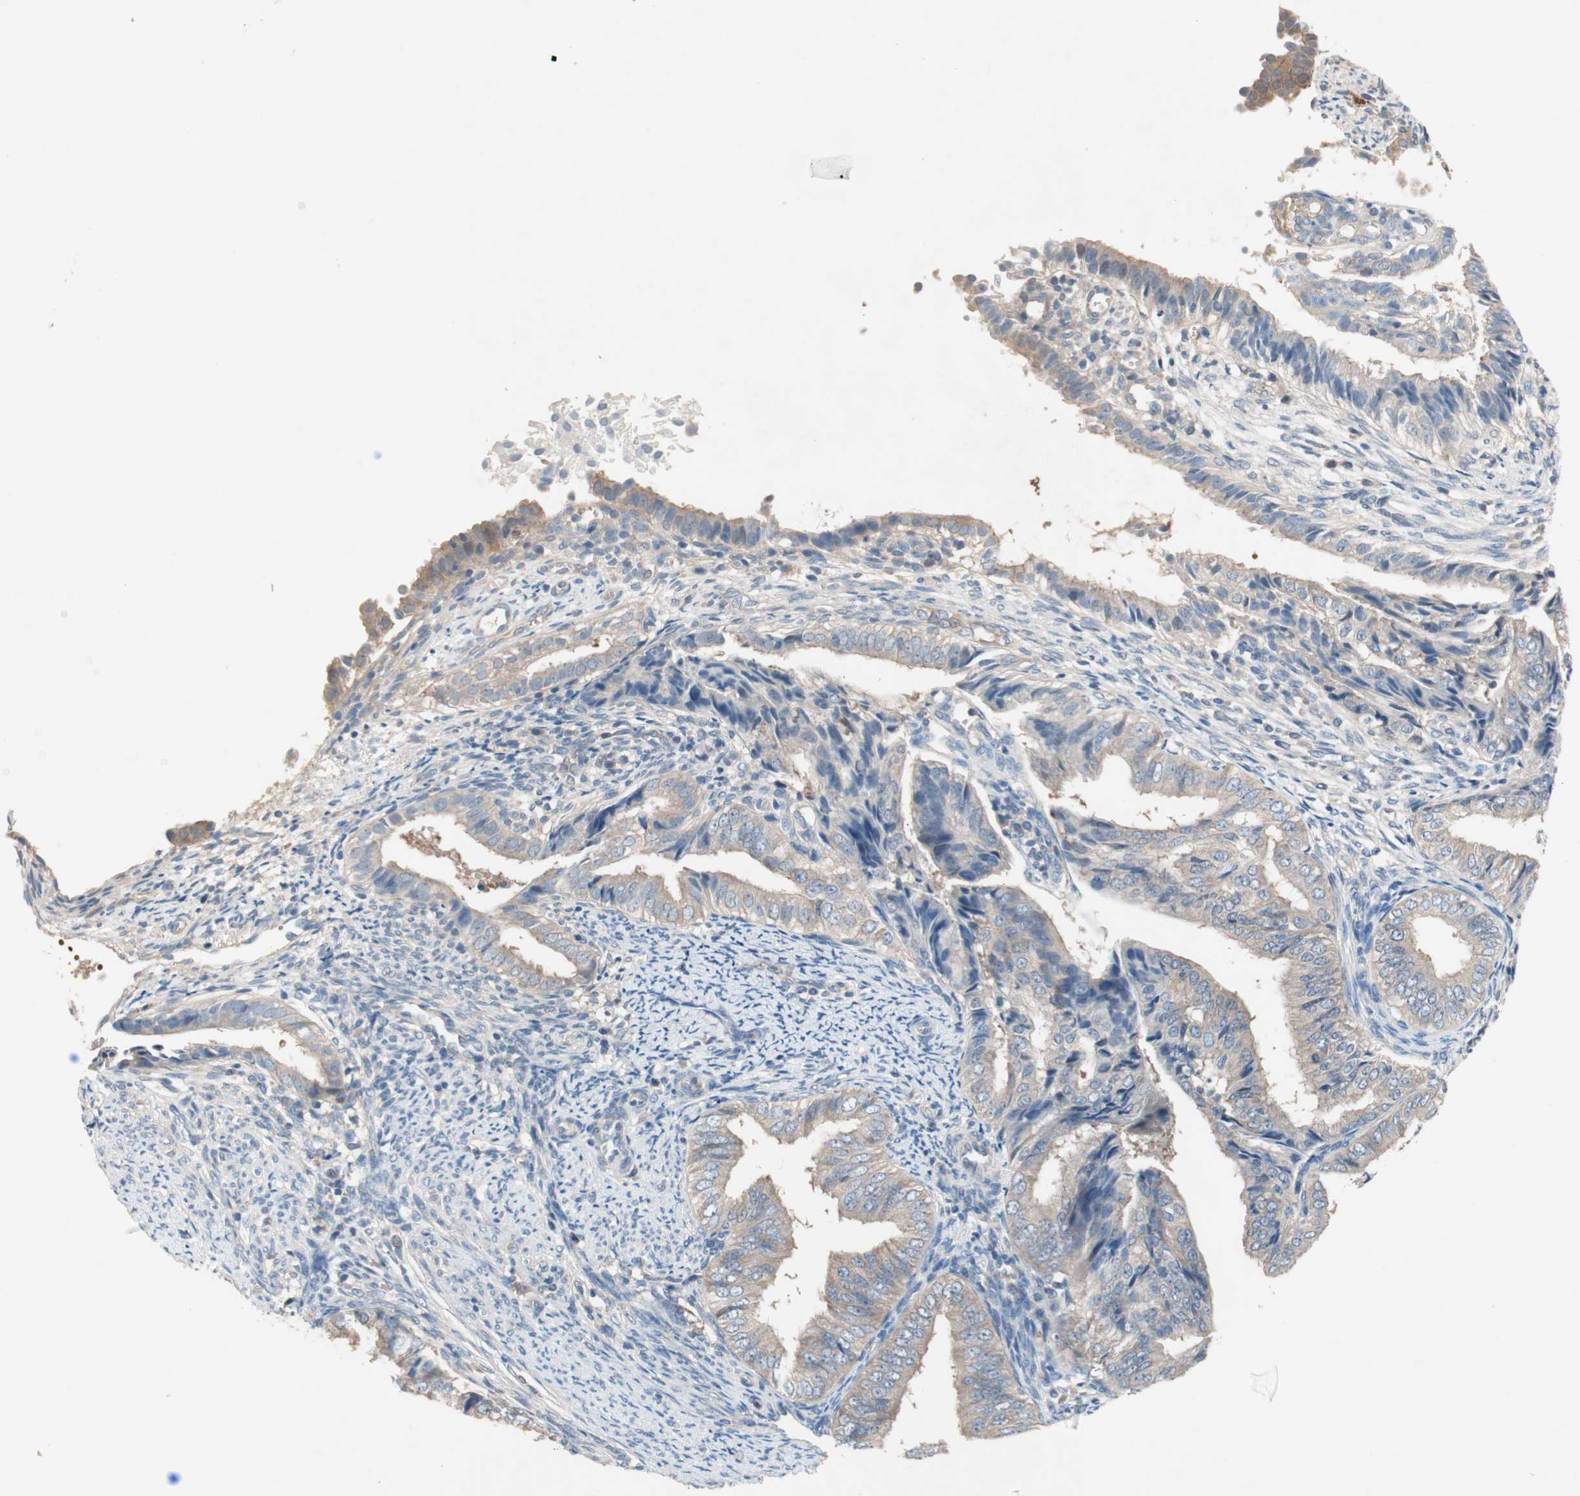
{"staining": {"intensity": "negative", "quantity": "none", "location": "none"}, "tissue": "endometrial cancer", "cell_type": "Tumor cells", "image_type": "cancer", "snomed": [{"axis": "morphology", "description": "Adenocarcinoma, NOS"}, {"axis": "topography", "description": "Endometrium"}], "caption": "DAB (3,3'-diaminobenzidine) immunohistochemical staining of endometrial cancer (adenocarcinoma) reveals no significant positivity in tumor cells. (DAB immunohistochemistry (IHC), high magnification).", "gene": "GLUL", "patient": {"sex": "female", "age": 58}}